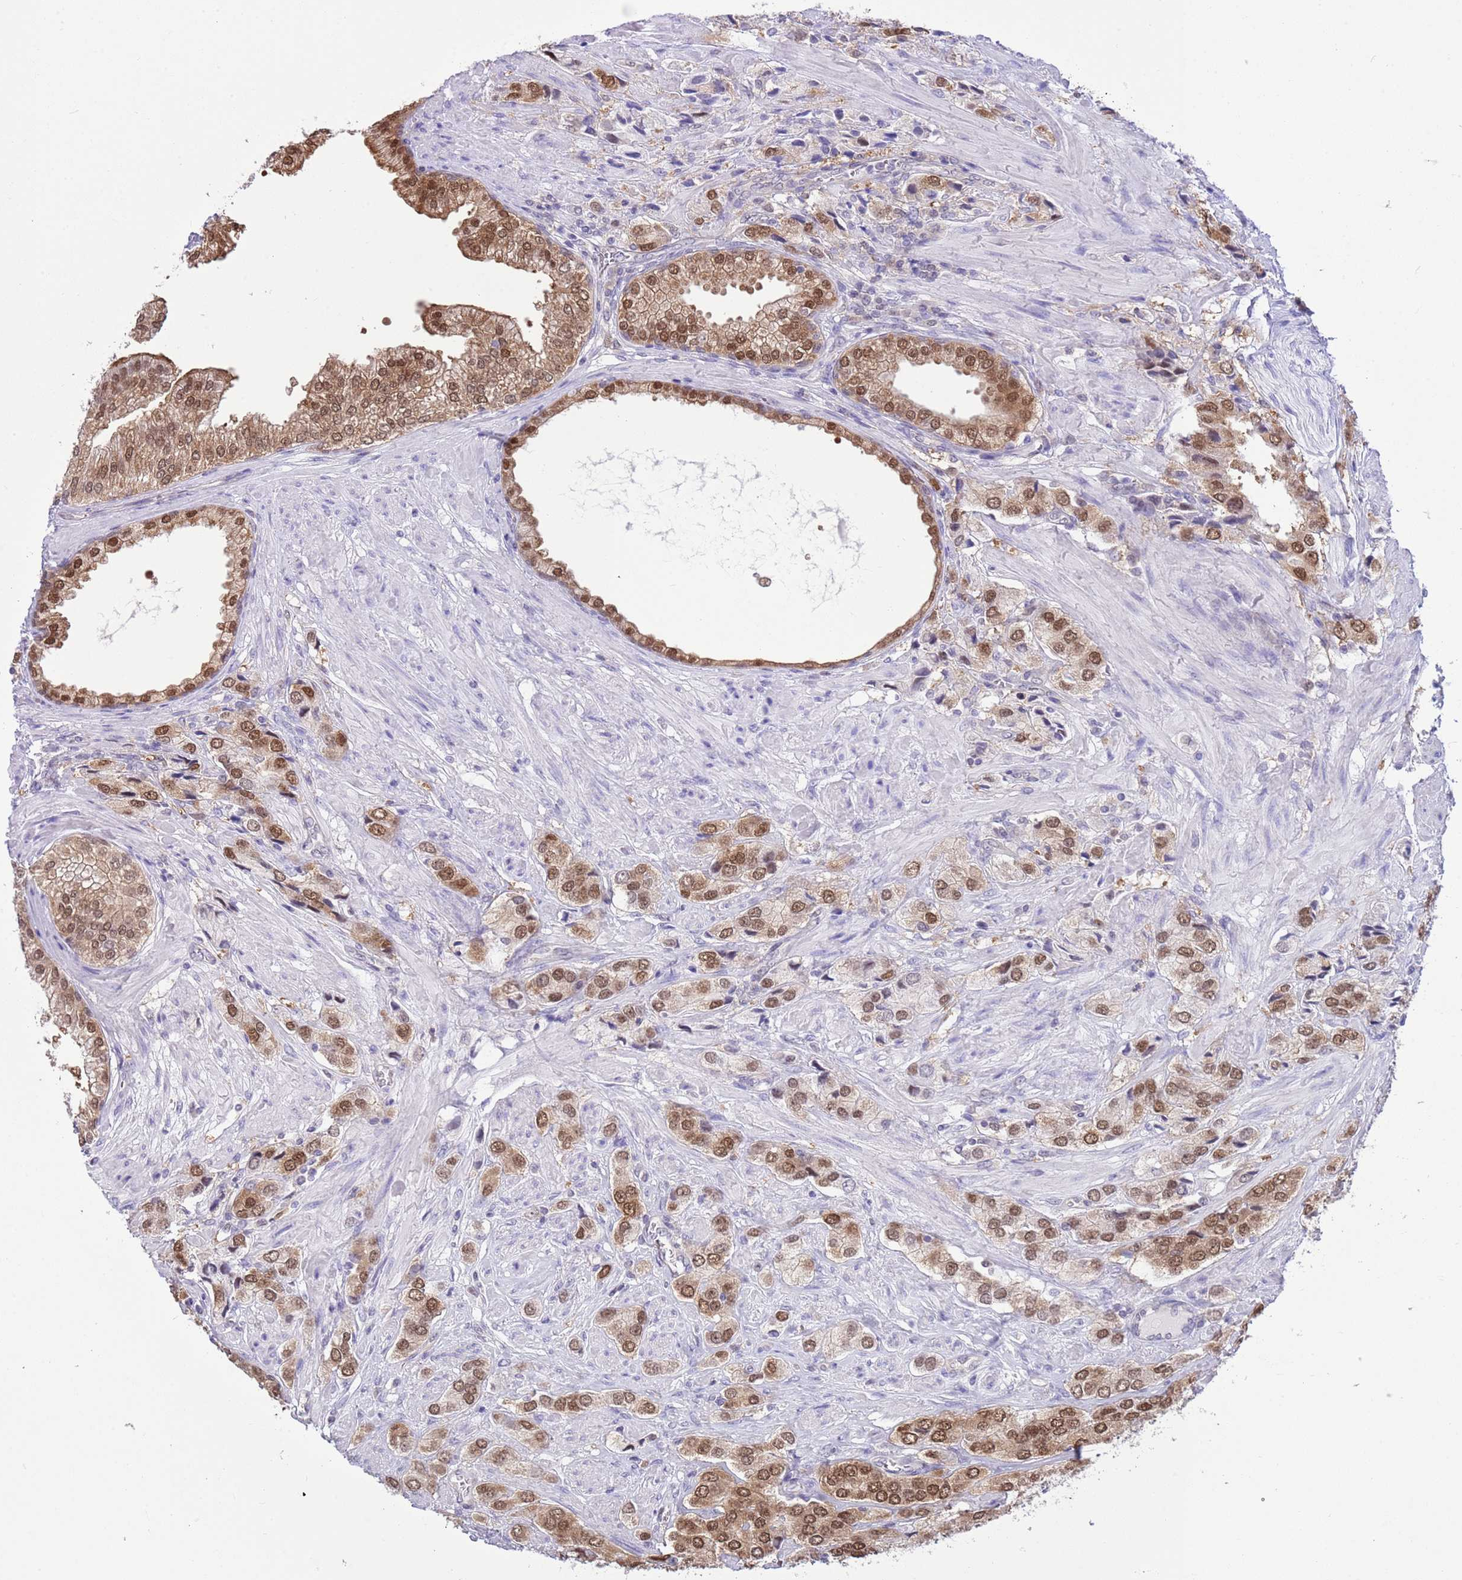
{"staining": {"intensity": "moderate", "quantity": ">75%", "location": "cytoplasmic/membranous,nuclear"}, "tissue": "prostate cancer", "cell_type": "Tumor cells", "image_type": "cancer", "snomed": [{"axis": "morphology", "description": "Adenocarcinoma, High grade"}, {"axis": "topography", "description": "Prostate and seminal vesicle, NOS"}], "caption": "Protein expression analysis of prostate high-grade adenocarcinoma demonstrates moderate cytoplasmic/membranous and nuclear positivity in about >75% of tumor cells. The staining is performed using DAB brown chromogen to label protein expression. The nuclei are counter-stained blue using hematoxylin.", "gene": "DDI2", "patient": {"sex": "male", "age": 64}}